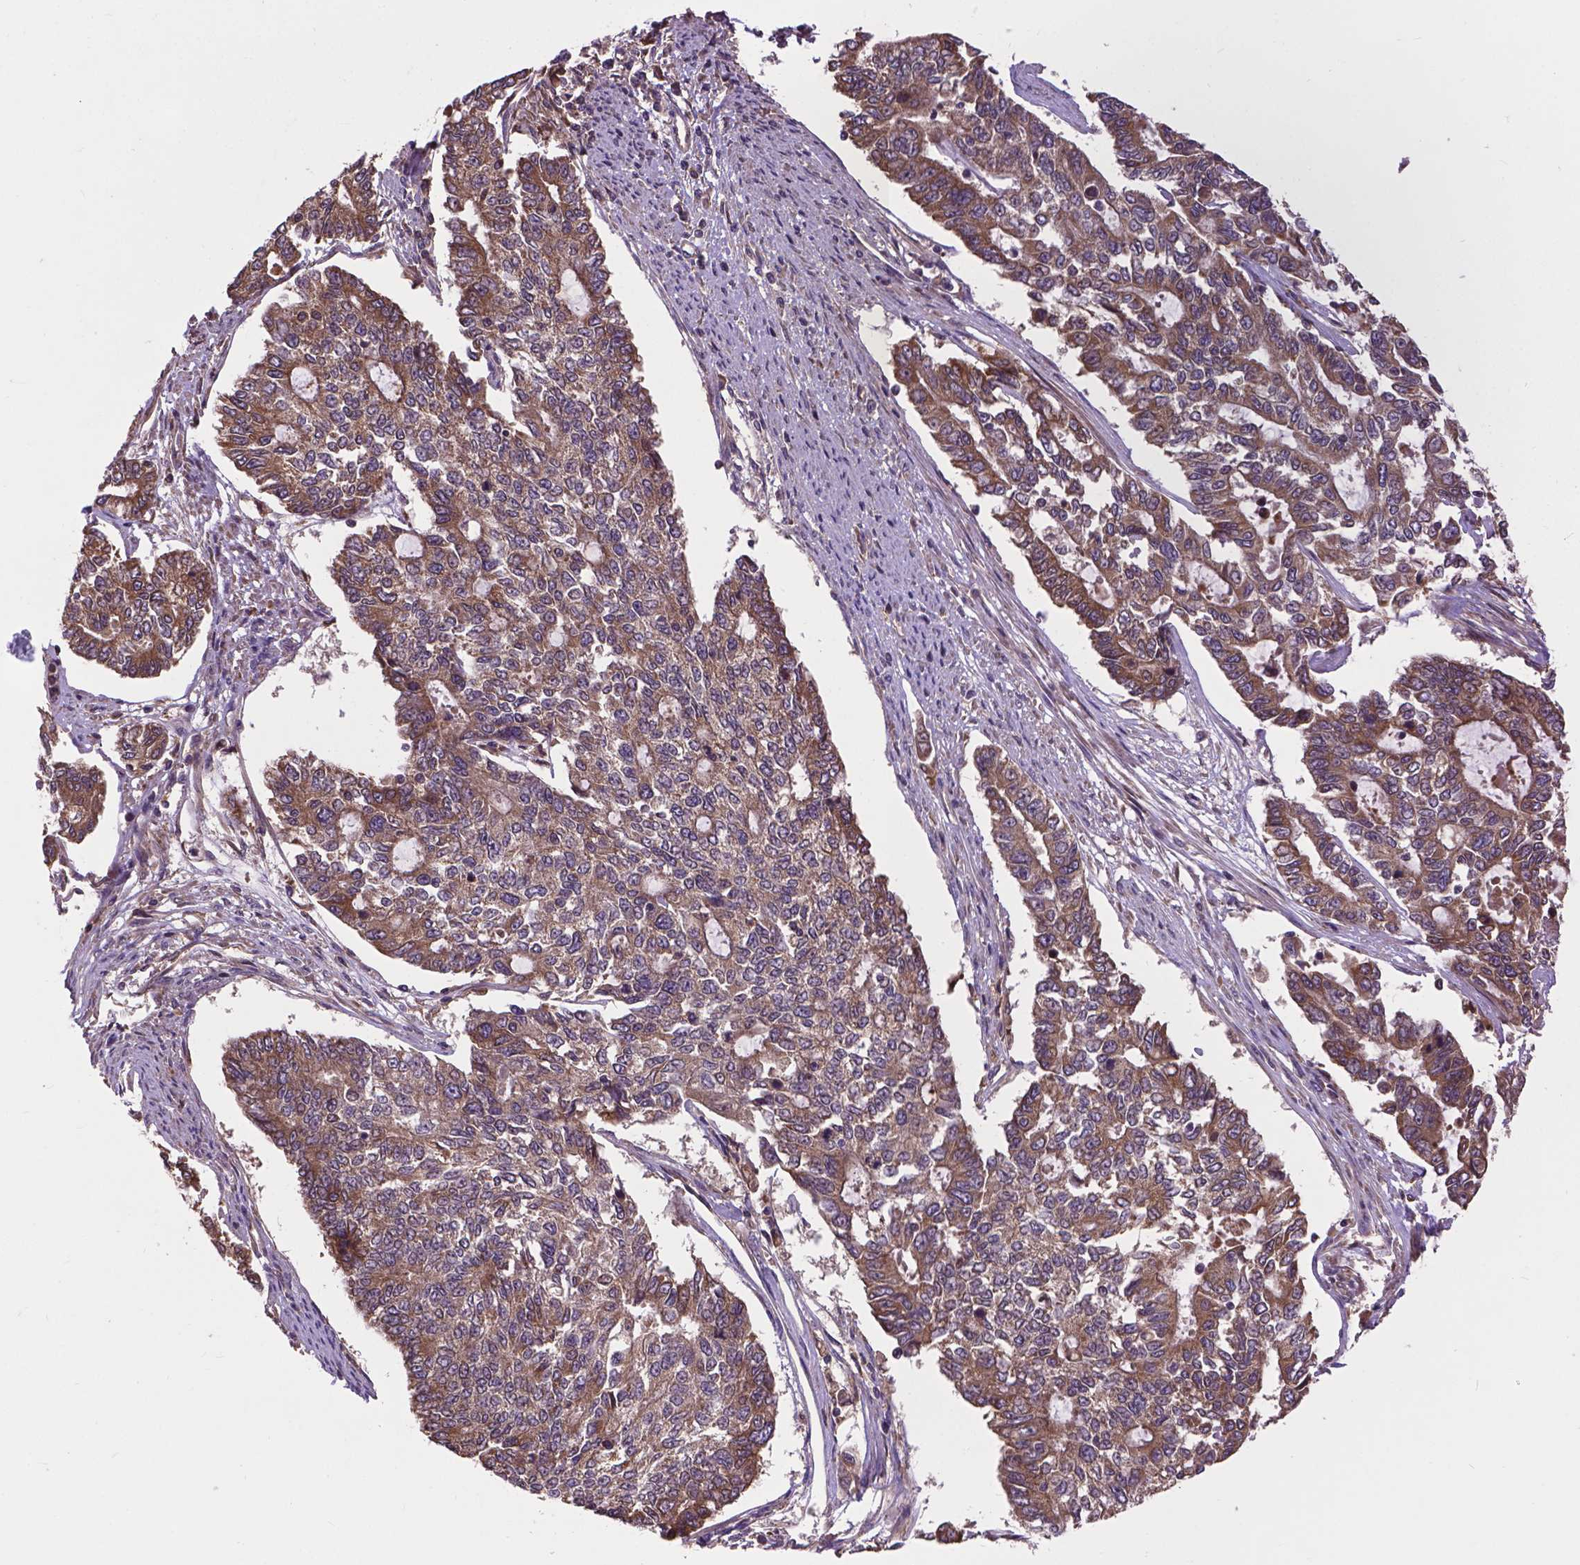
{"staining": {"intensity": "moderate", "quantity": ">75%", "location": "cytoplasmic/membranous"}, "tissue": "endometrial cancer", "cell_type": "Tumor cells", "image_type": "cancer", "snomed": [{"axis": "morphology", "description": "Adenocarcinoma, NOS"}, {"axis": "topography", "description": "Uterus"}], "caption": "A high-resolution image shows immunohistochemistry staining of adenocarcinoma (endometrial), which exhibits moderate cytoplasmic/membranous staining in approximately >75% of tumor cells.", "gene": "ZNF616", "patient": {"sex": "female", "age": 59}}